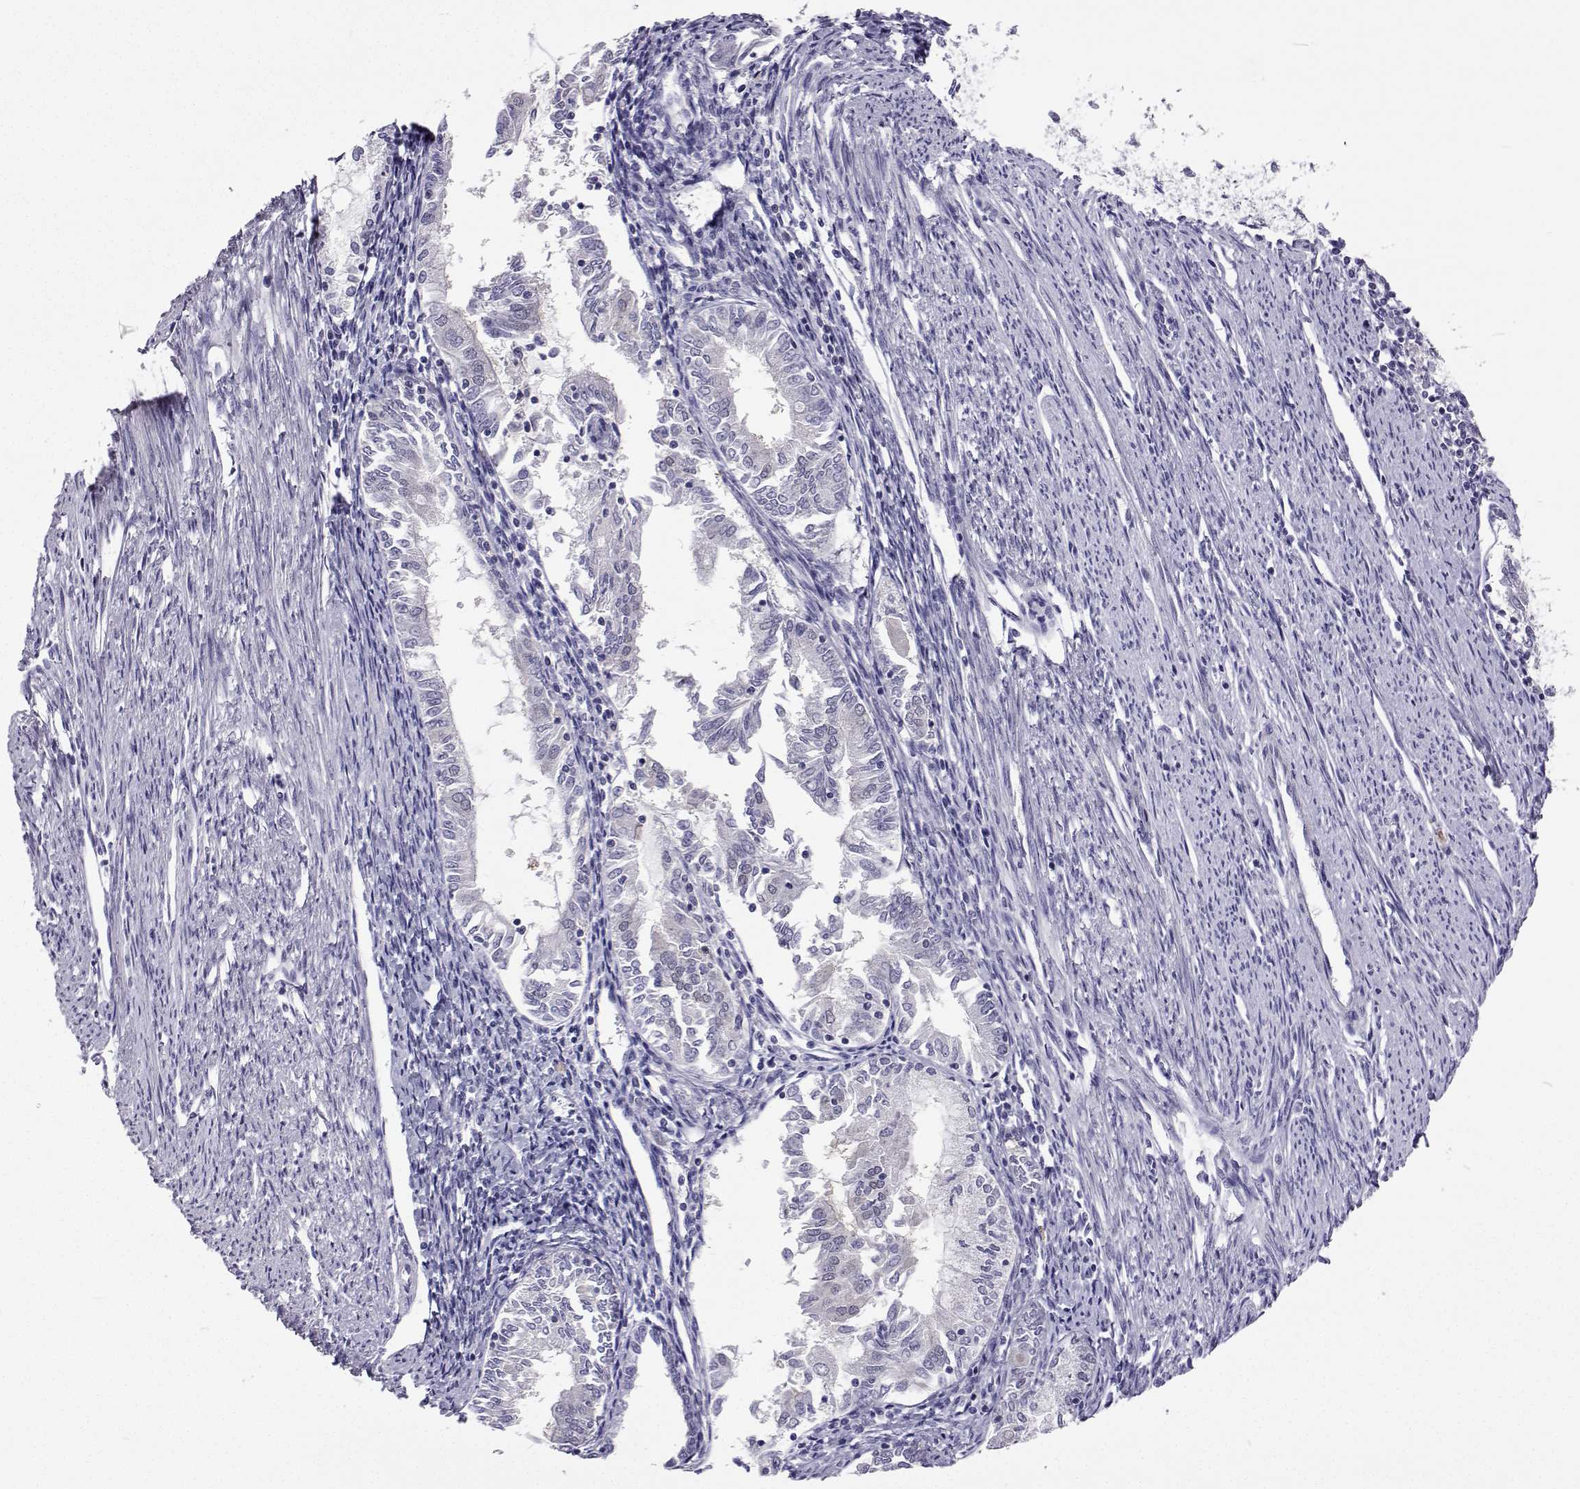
{"staining": {"intensity": "negative", "quantity": "none", "location": "none"}, "tissue": "endometrial cancer", "cell_type": "Tumor cells", "image_type": "cancer", "snomed": [{"axis": "morphology", "description": "Adenocarcinoma, NOS"}, {"axis": "topography", "description": "Endometrium"}], "caption": "Histopathology image shows no protein positivity in tumor cells of endometrial cancer tissue.", "gene": "GALM", "patient": {"sex": "female", "age": 79}}